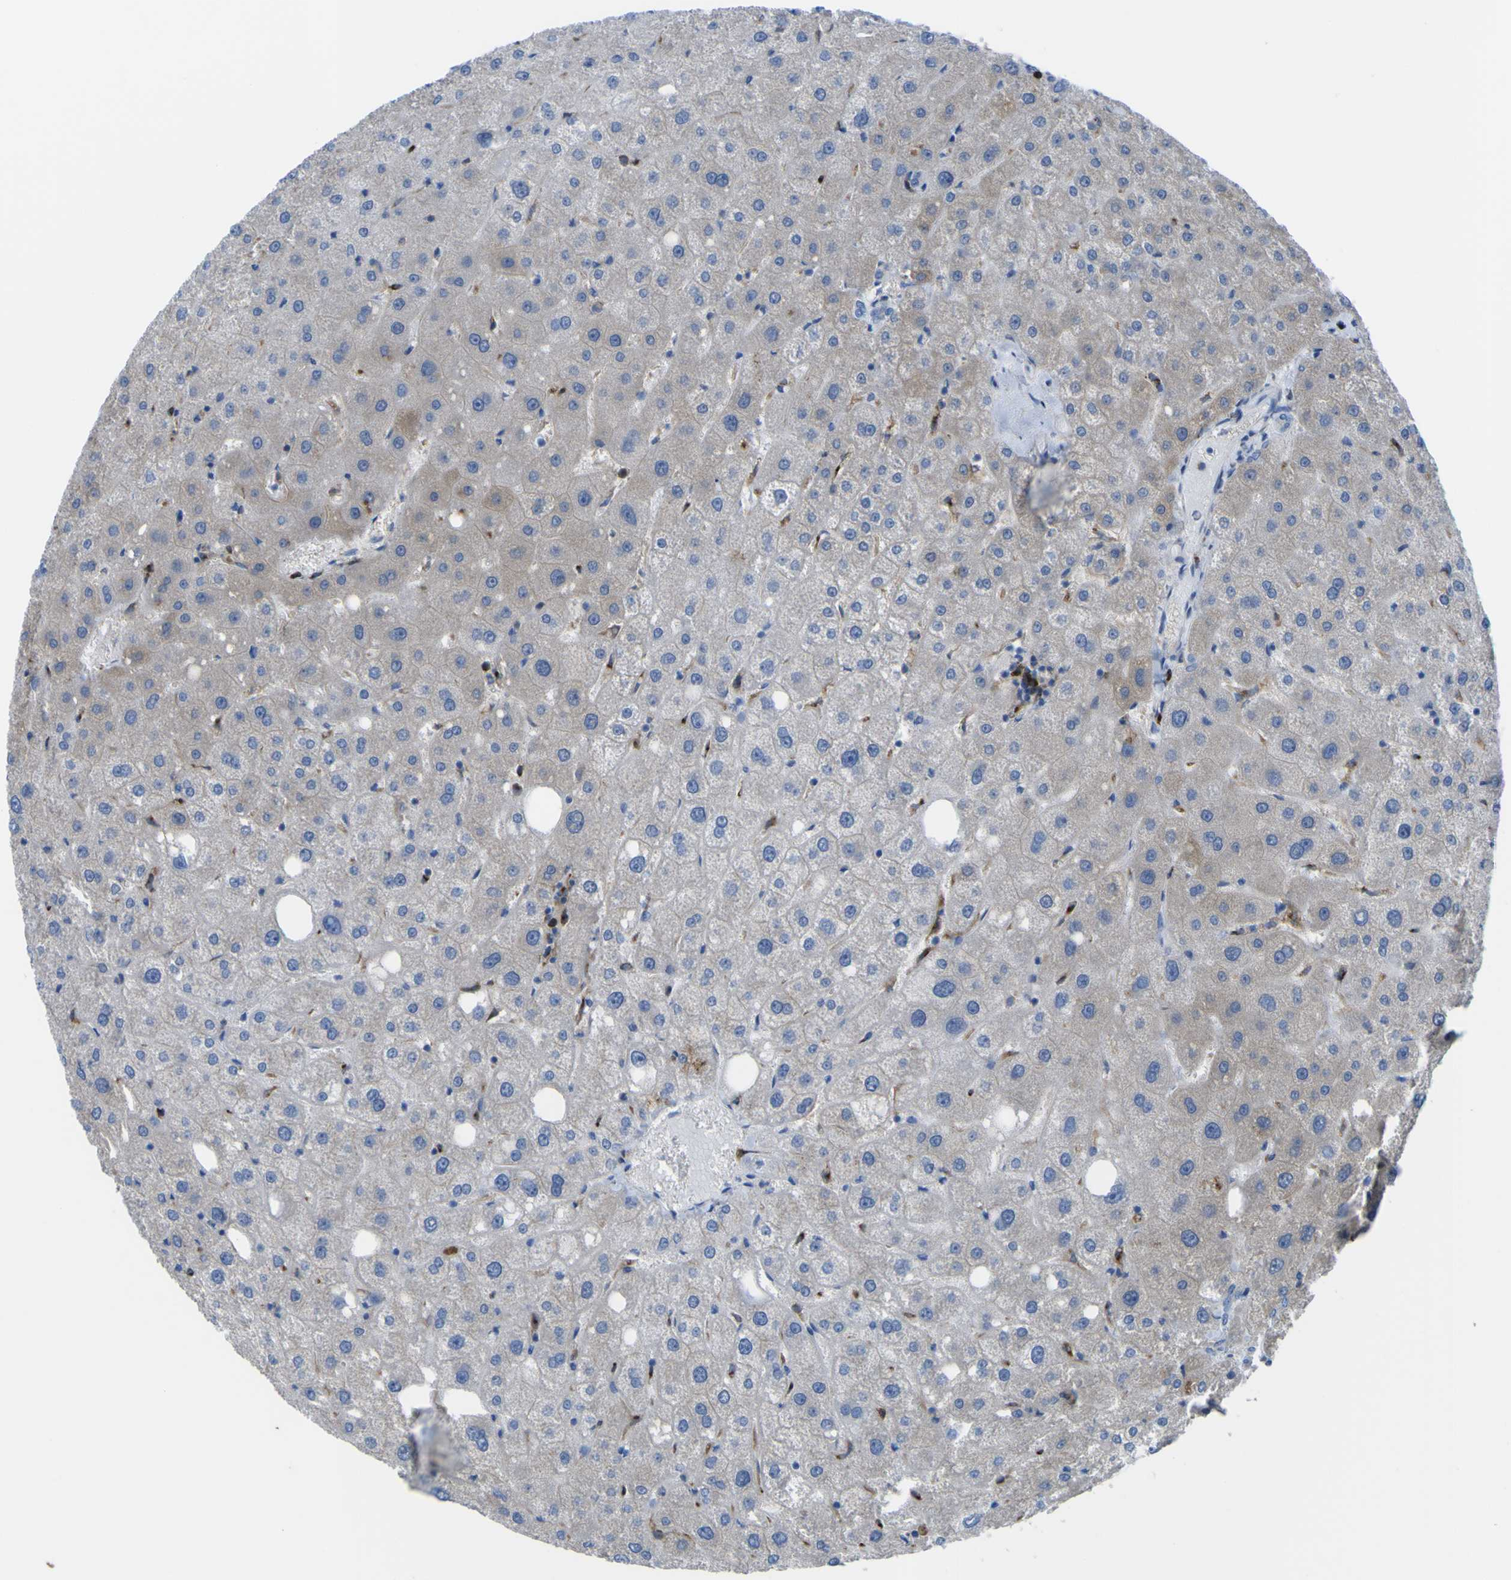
{"staining": {"intensity": "weak", "quantity": ">75%", "location": "cytoplasmic/membranous"}, "tissue": "liver", "cell_type": "Cholangiocytes", "image_type": "normal", "snomed": [{"axis": "morphology", "description": "Normal tissue, NOS"}, {"axis": "topography", "description": "Liver"}], "caption": "Brown immunohistochemical staining in benign human liver displays weak cytoplasmic/membranous expression in approximately >75% of cholangiocytes. The protein is shown in brown color, while the nuclei are stained blue.", "gene": "CST3", "patient": {"sex": "male", "age": 73}}